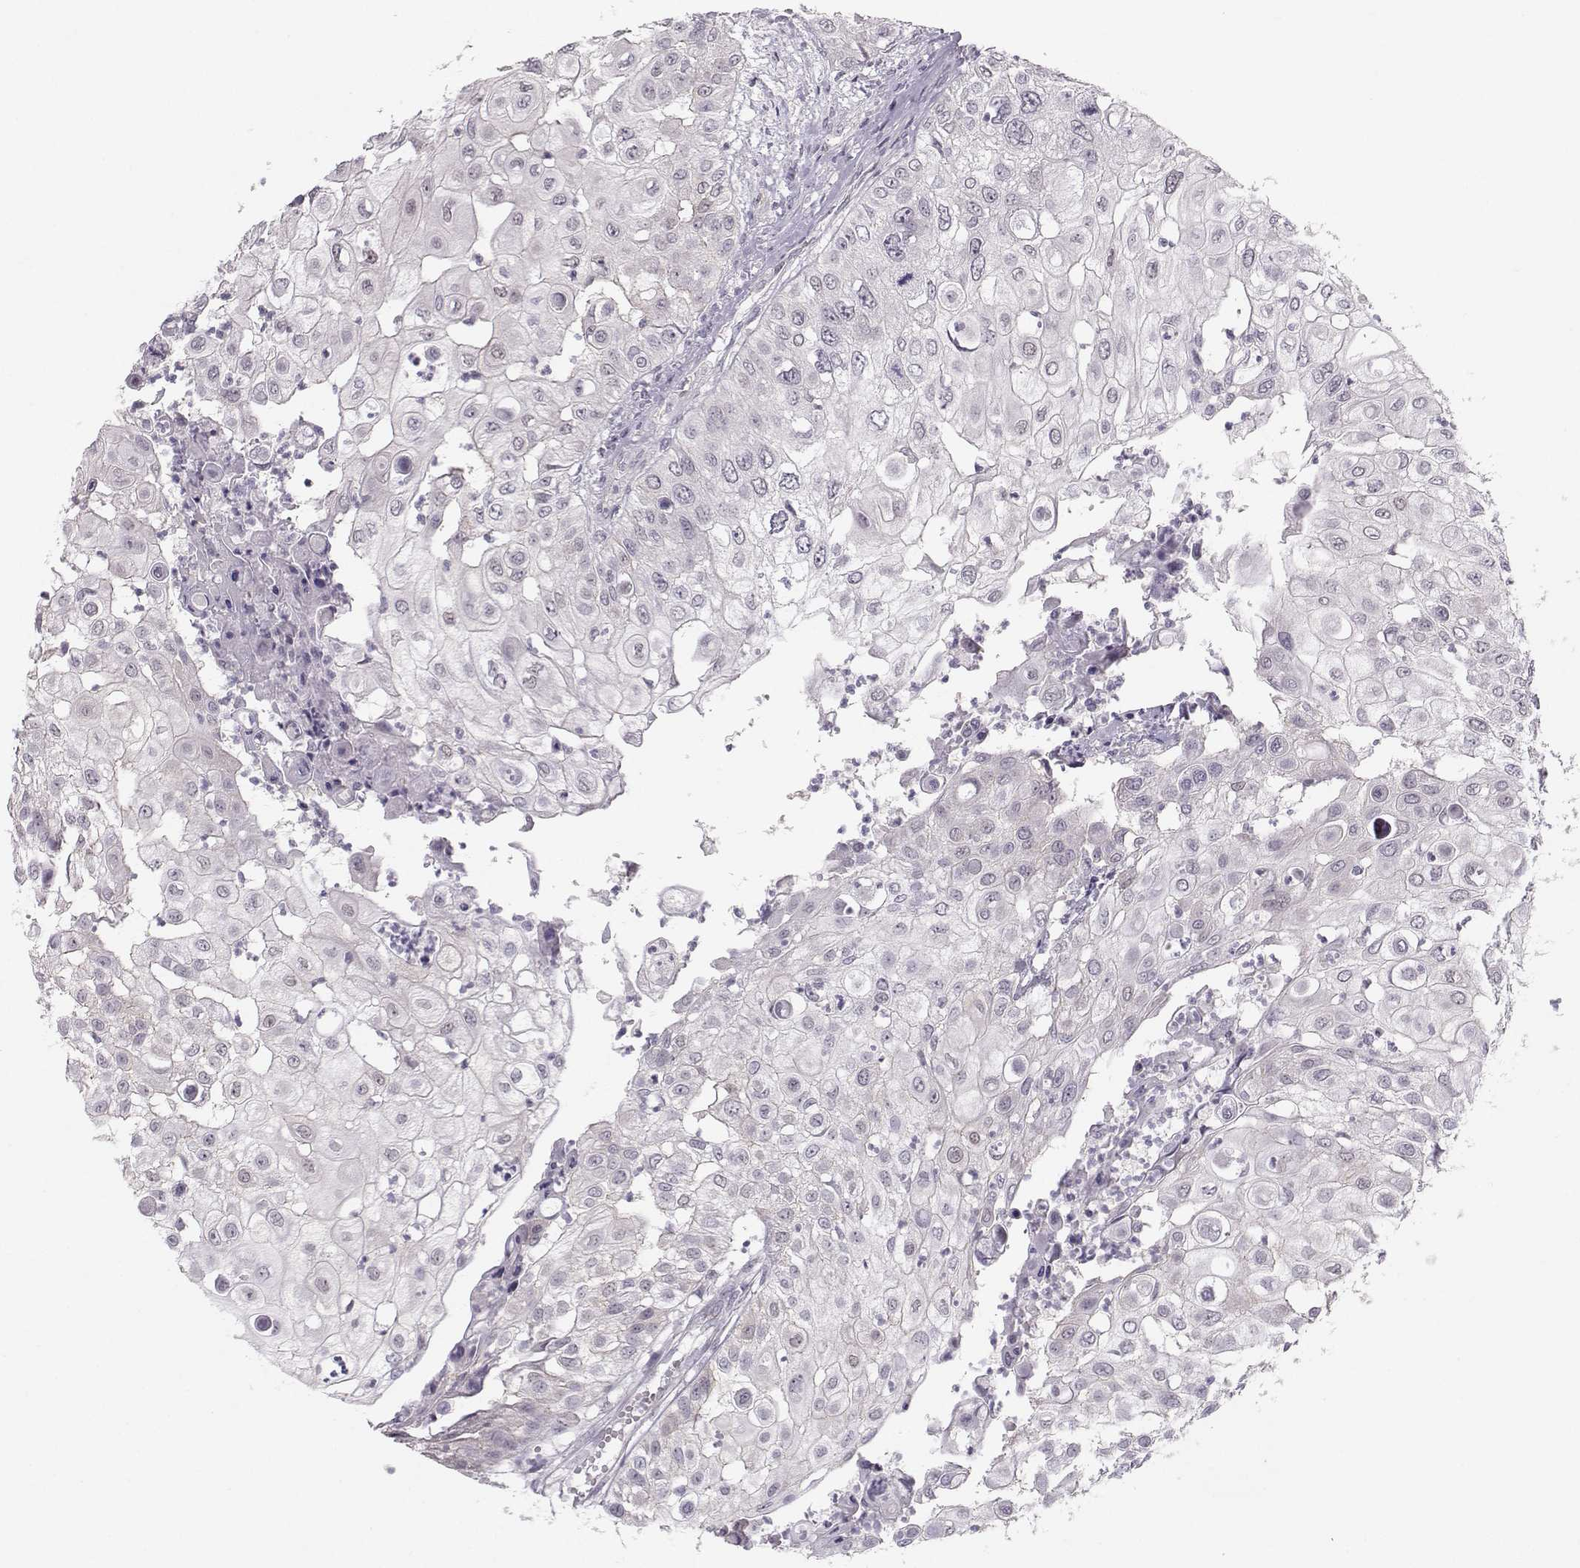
{"staining": {"intensity": "negative", "quantity": "none", "location": "none"}, "tissue": "urothelial cancer", "cell_type": "Tumor cells", "image_type": "cancer", "snomed": [{"axis": "morphology", "description": "Urothelial carcinoma, High grade"}, {"axis": "topography", "description": "Urinary bladder"}], "caption": "Urothelial cancer was stained to show a protein in brown. There is no significant expression in tumor cells. (Stains: DAB (3,3'-diaminobenzidine) immunohistochemistry (IHC) with hematoxylin counter stain, Microscopy: brightfield microscopy at high magnification).", "gene": "MAST1", "patient": {"sex": "female", "age": 79}}